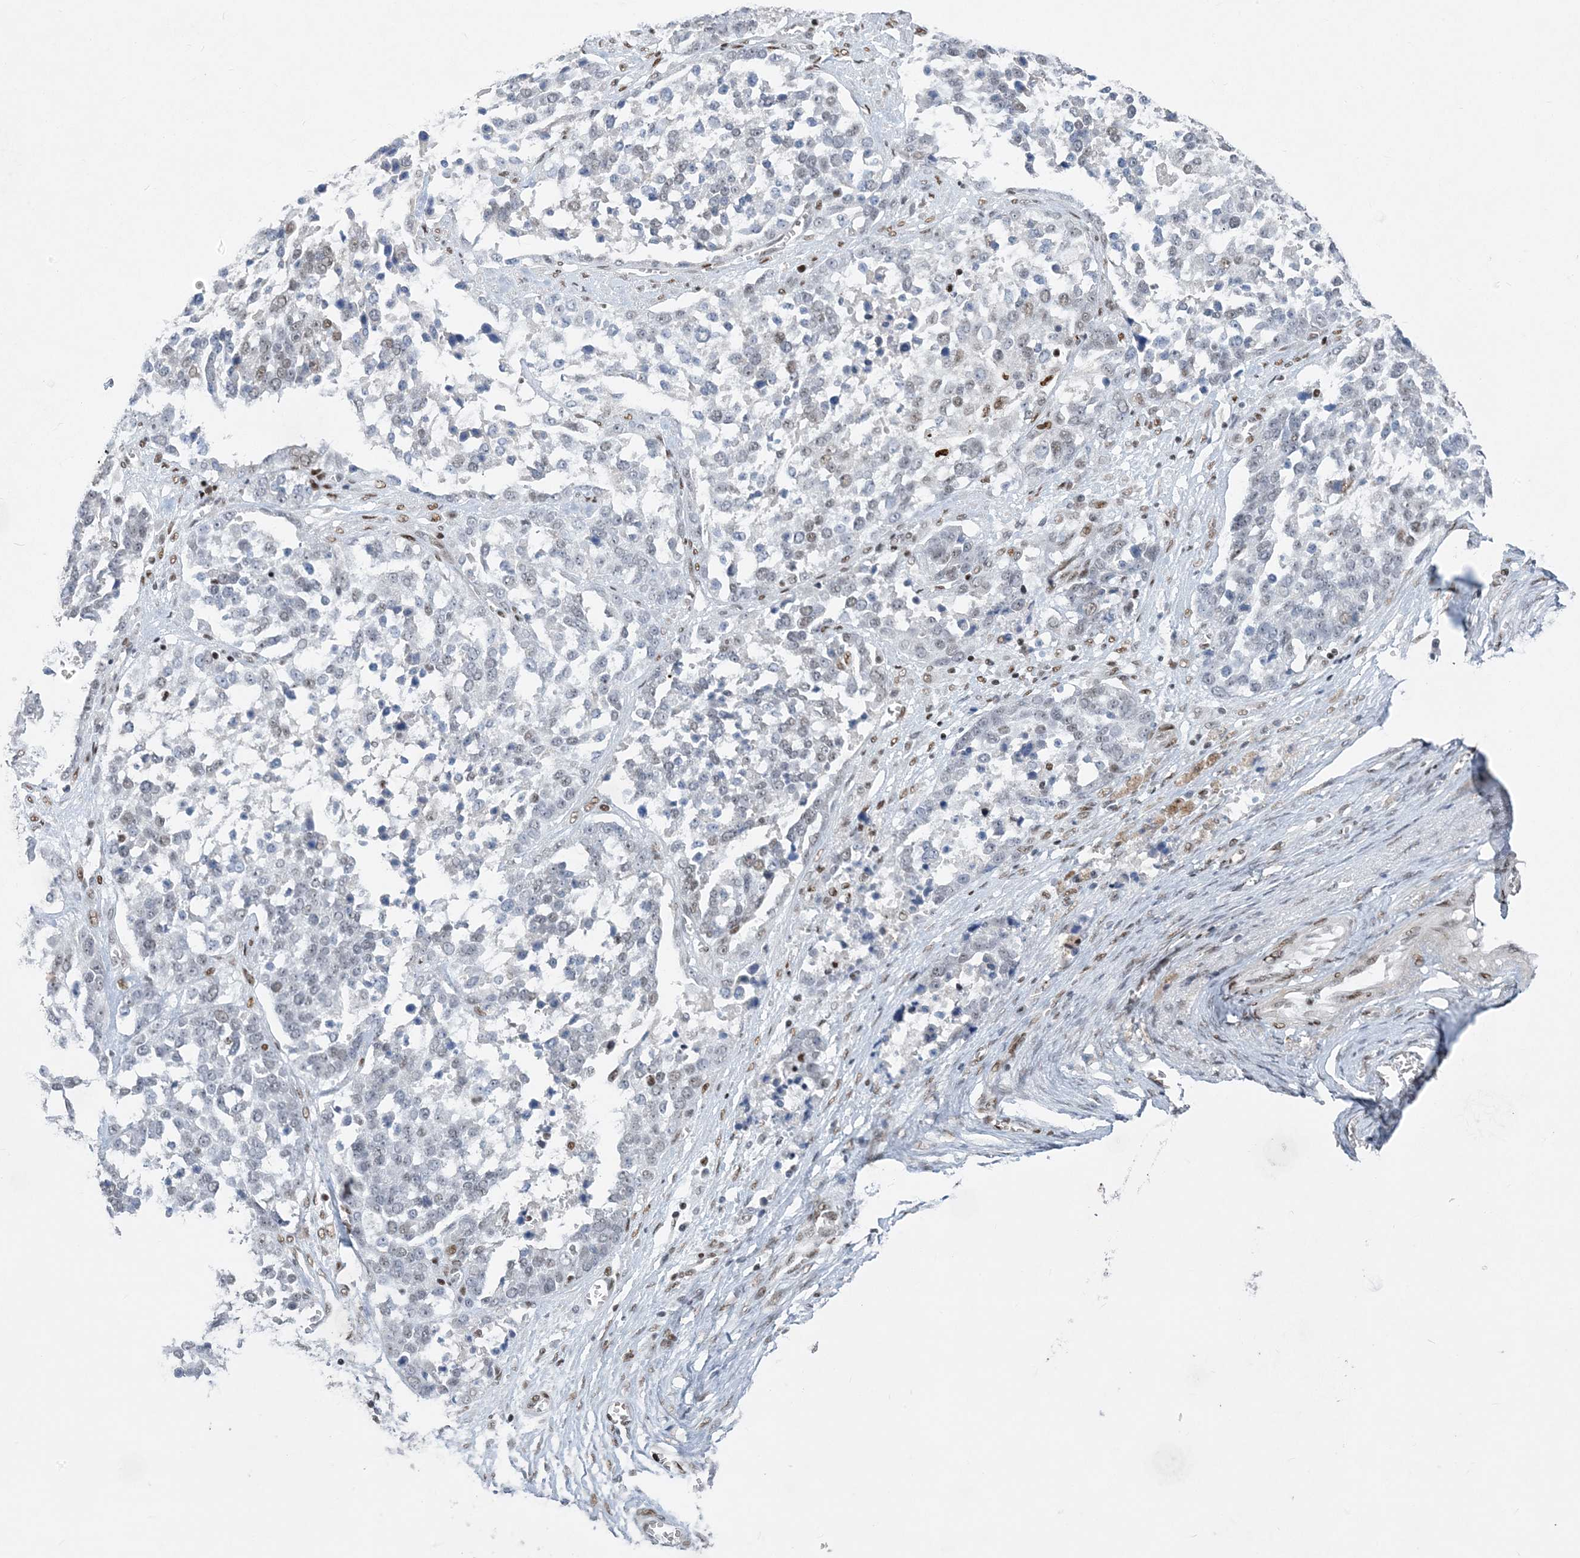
{"staining": {"intensity": "negative", "quantity": "none", "location": "none"}, "tissue": "ovarian cancer", "cell_type": "Tumor cells", "image_type": "cancer", "snomed": [{"axis": "morphology", "description": "Cystadenocarcinoma, serous, NOS"}, {"axis": "topography", "description": "Ovary"}], "caption": "DAB (3,3'-diaminobenzidine) immunohistochemical staining of human serous cystadenocarcinoma (ovarian) reveals no significant positivity in tumor cells. (DAB immunohistochemistry (IHC), high magnification).", "gene": "ZBTB7A", "patient": {"sex": "female", "age": 44}}